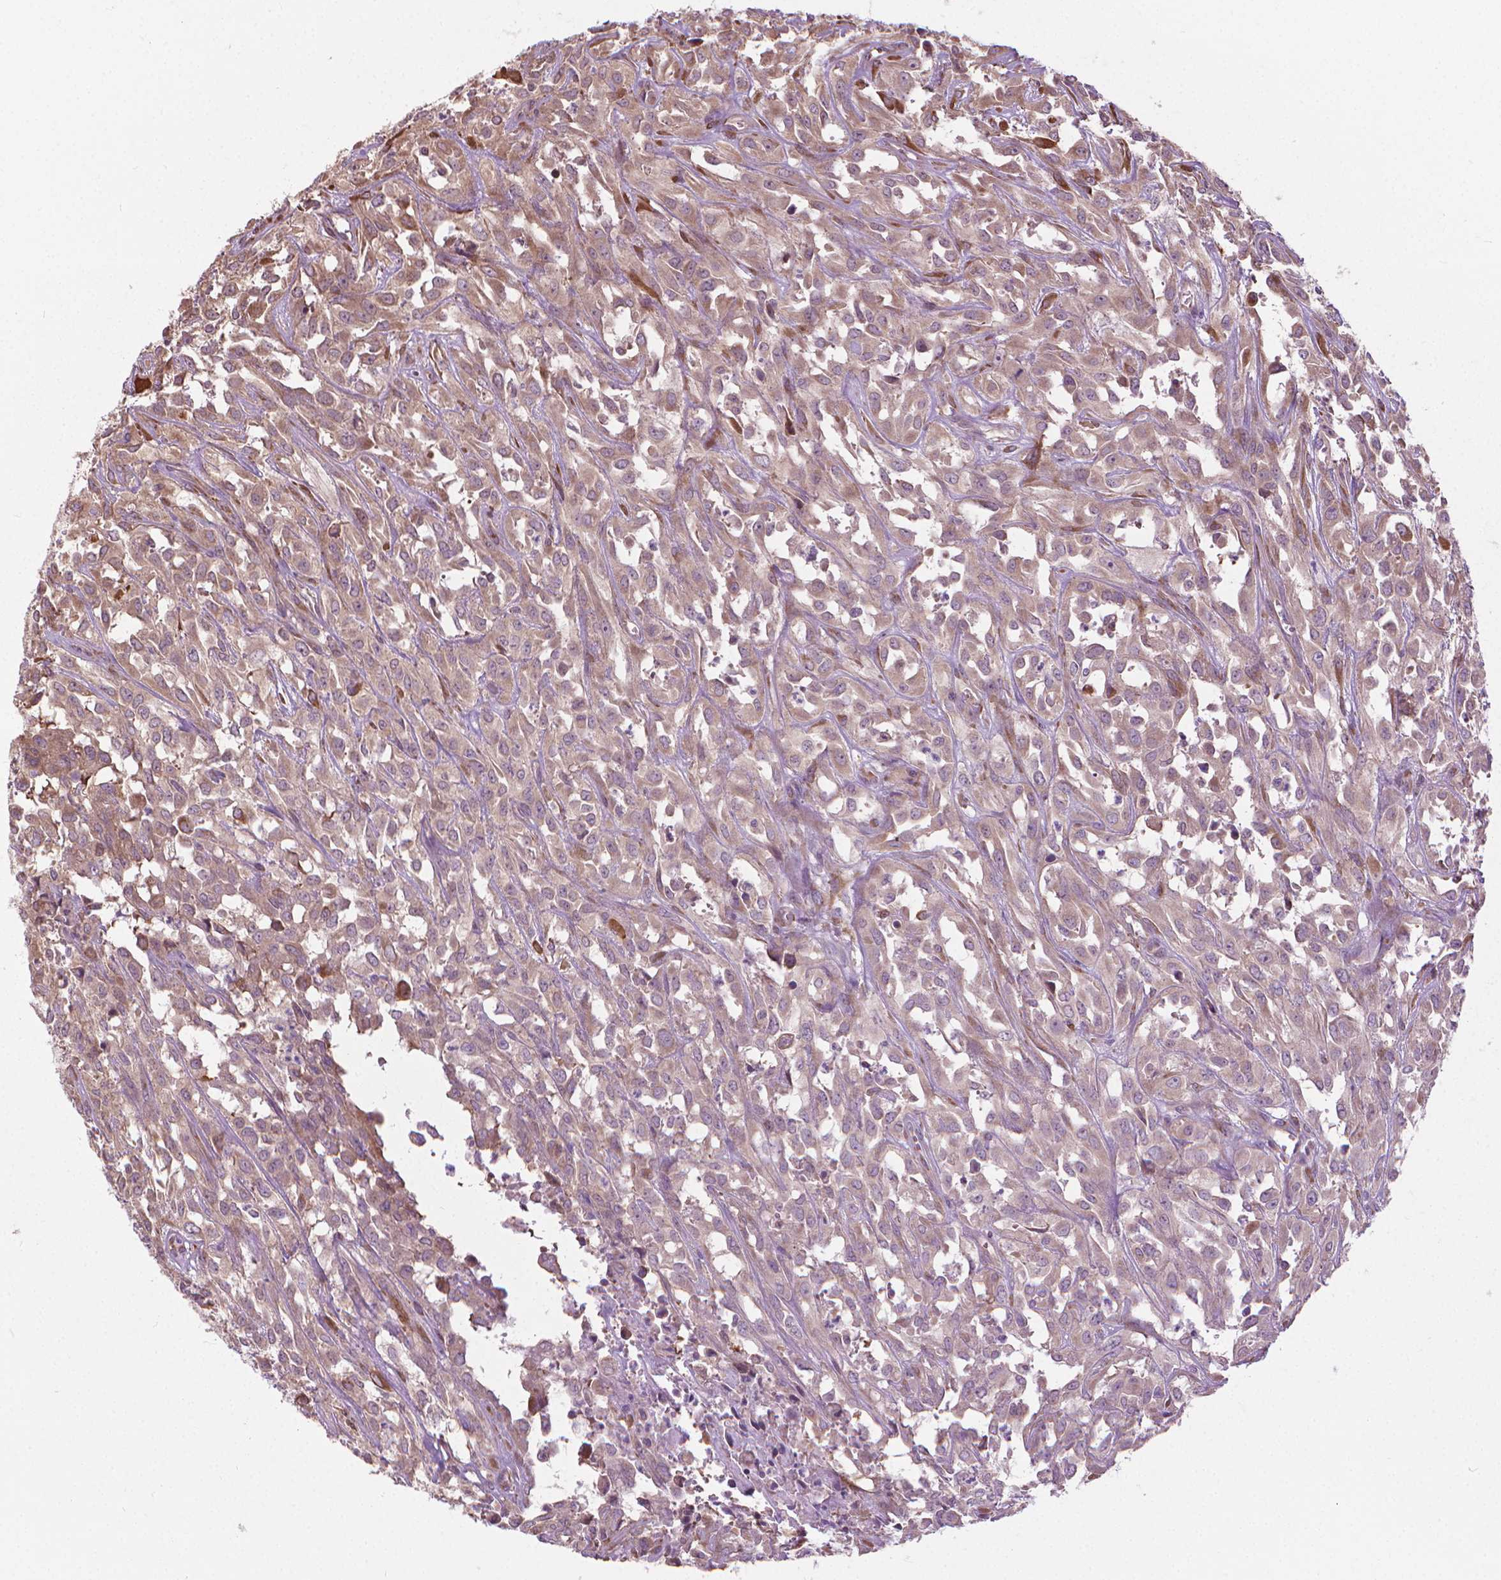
{"staining": {"intensity": "weak", "quantity": "25%-75%", "location": "cytoplasmic/membranous"}, "tissue": "urothelial cancer", "cell_type": "Tumor cells", "image_type": "cancer", "snomed": [{"axis": "morphology", "description": "Urothelial carcinoma, High grade"}, {"axis": "topography", "description": "Urinary bladder"}], "caption": "IHC (DAB) staining of urothelial carcinoma (high-grade) exhibits weak cytoplasmic/membranous protein positivity in about 25%-75% of tumor cells.", "gene": "NUDT1", "patient": {"sex": "male", "age": 67}}